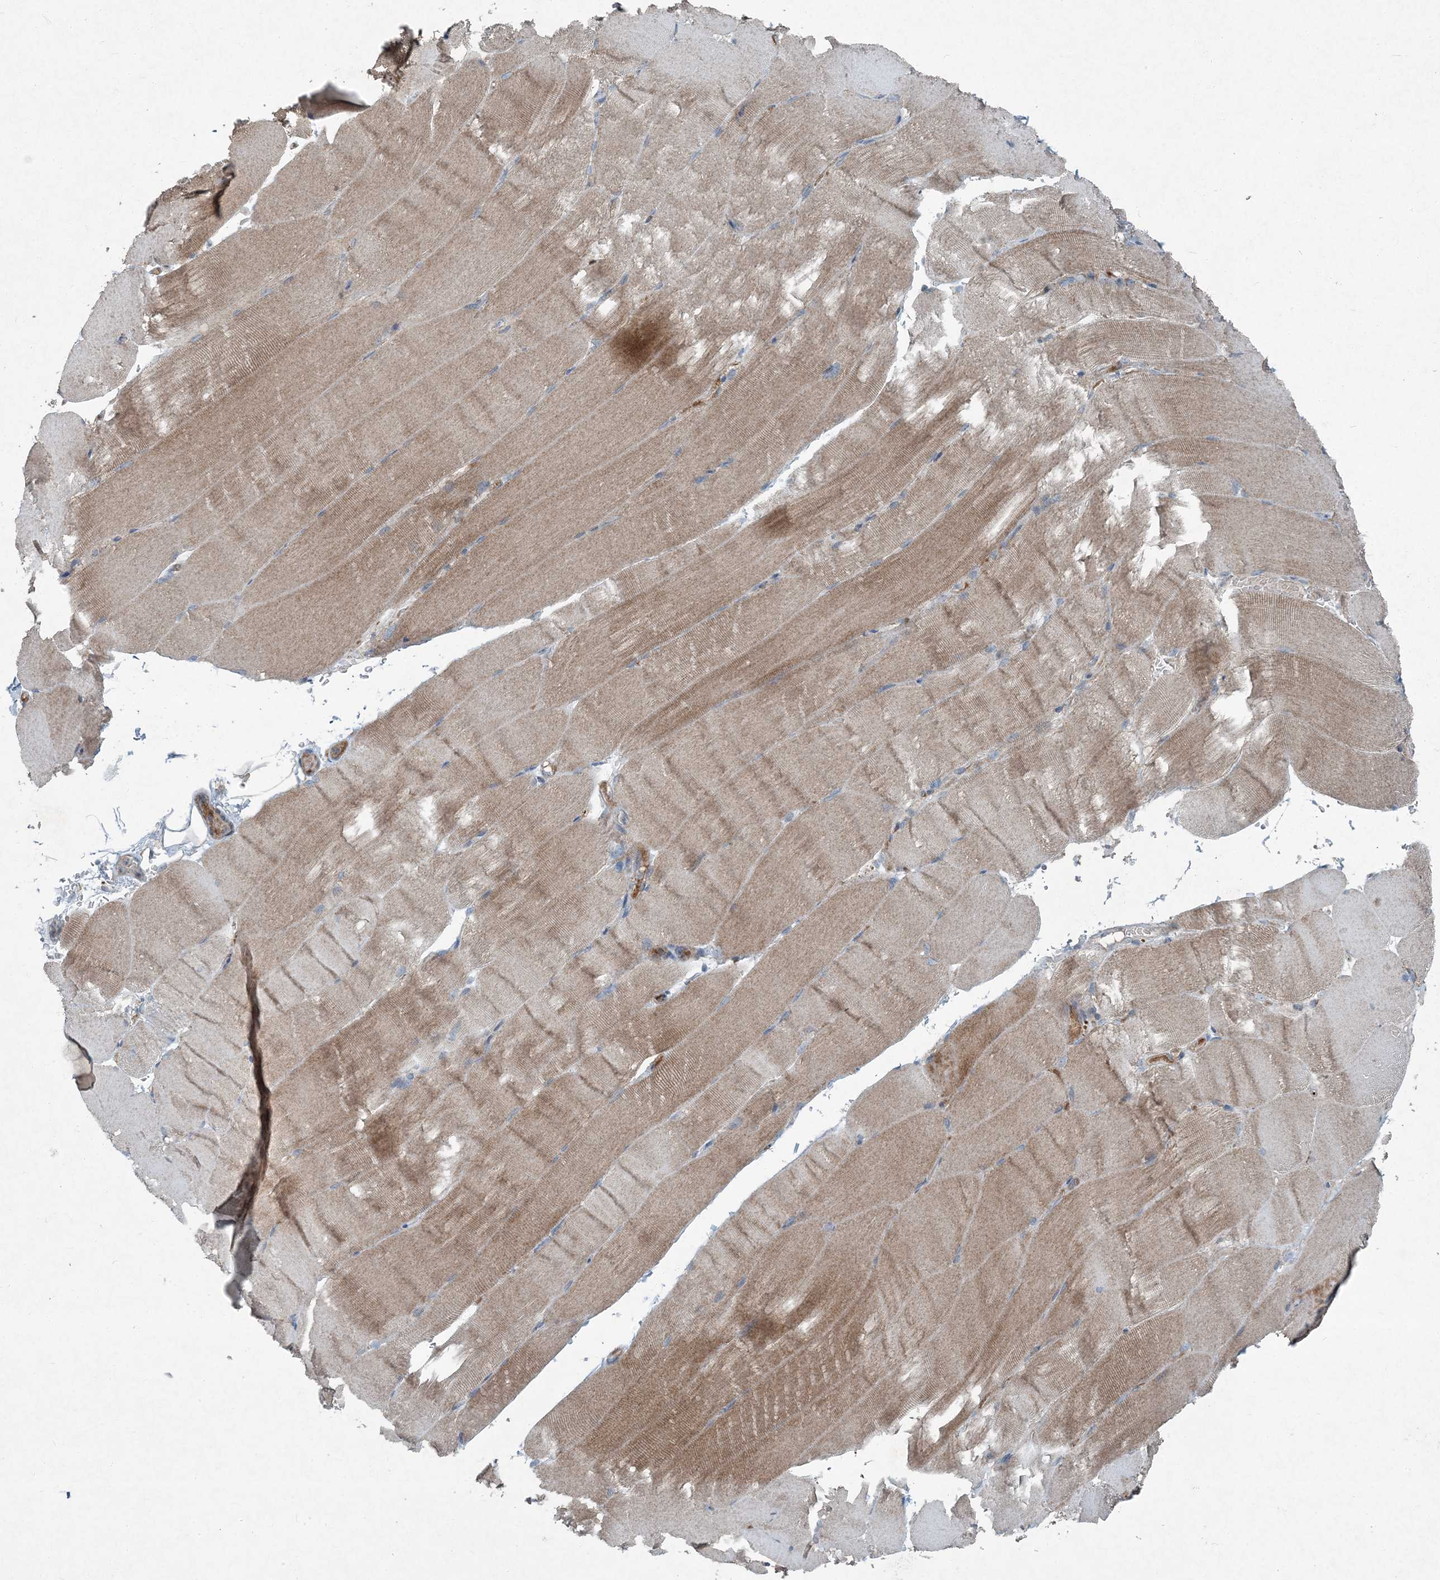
{"staining": {"intensity": "moderate", "quantity": "25%-75%", "location": "cytoplasmic/membranous"}, "tissue": "skeletal muscle", "cell_type": "Myocytes", "image_type": "normal", "snomed": [{"axis": "morphology", "description": "Normal tissue, NOS"}, {"axis": "topography", "description": "Skeletal muscle"}, {"axis": "topography", "description": "Parathyroid gland"}], "caption": "The immunohistochemical stain highlights moderate cytoplasmic/membranous expression in myocytes of normal skeletal muscle.", "gene": "APOM", "patient": {"sex": "female", "age": 37}}